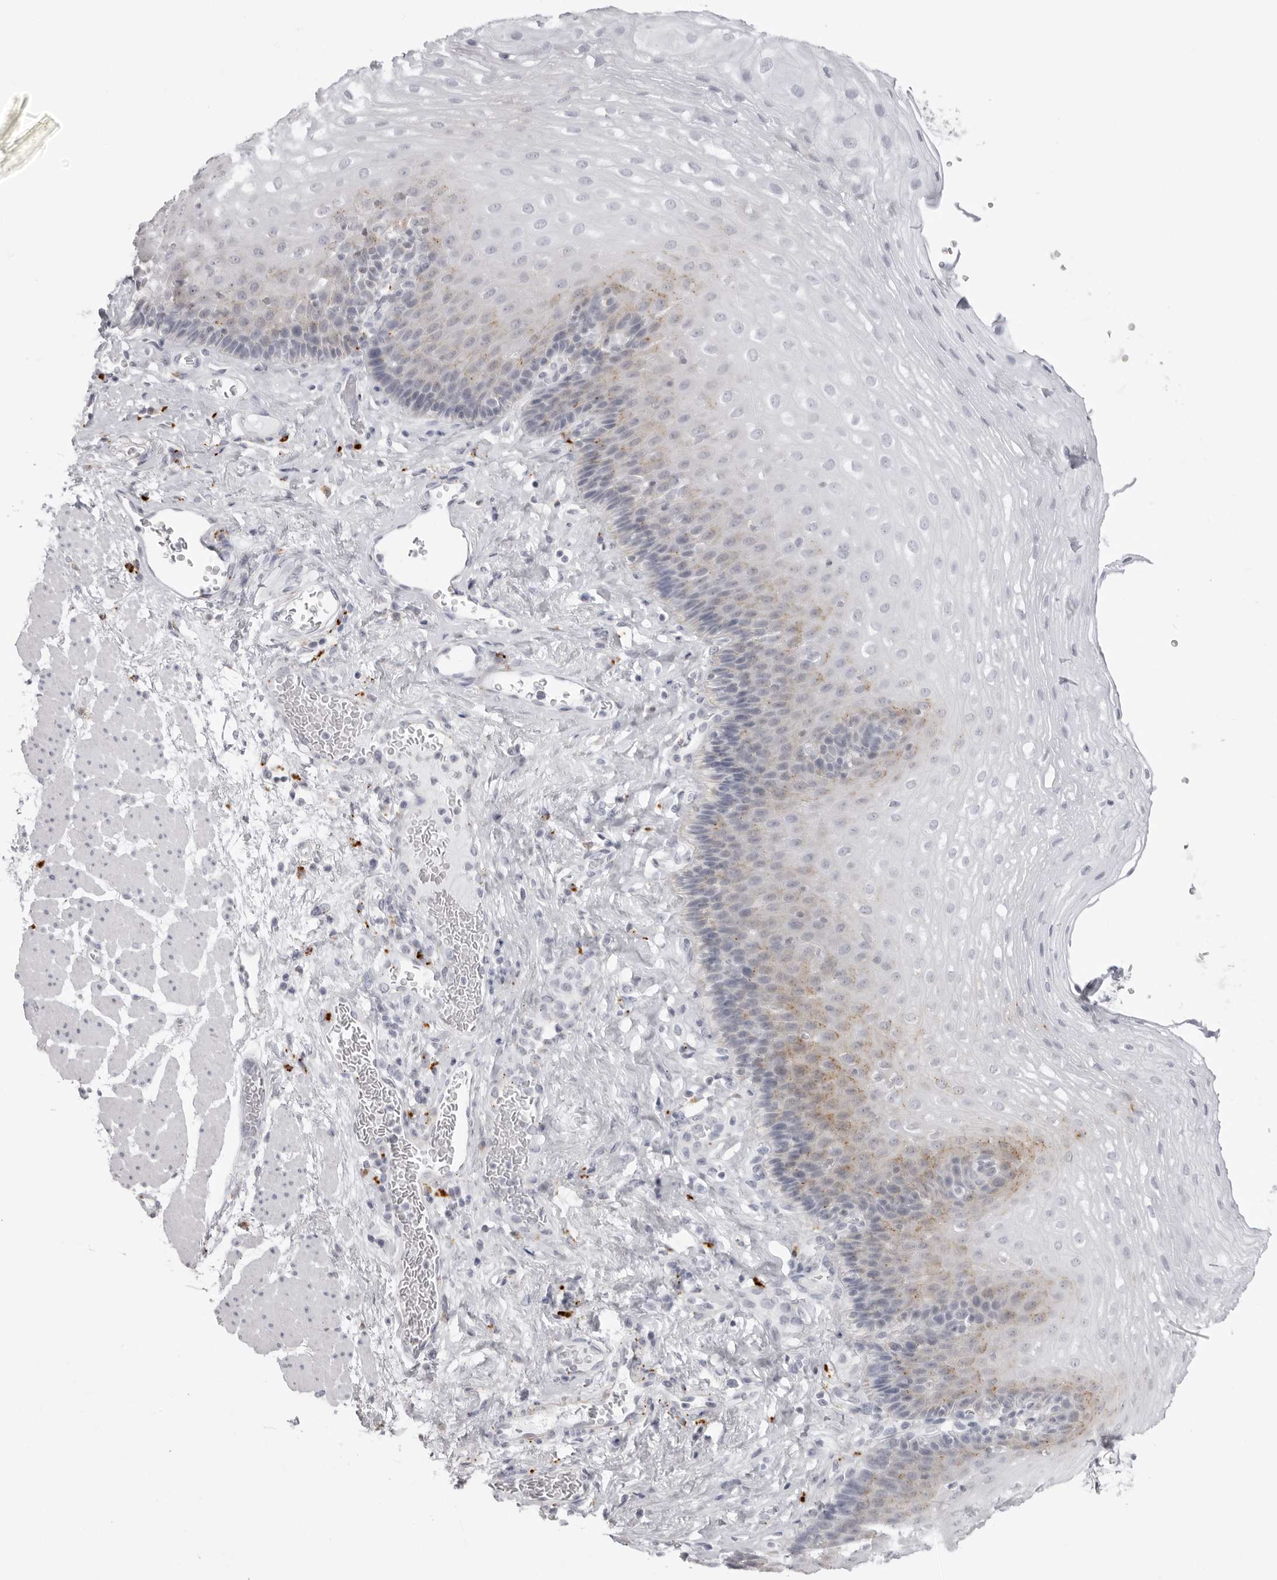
{"staining": {"intensity": "weak", "quantity": "<25%", "location": "cytoplasmic/membranous"}, "tissue": "esophagus", "cell_type": "Squamous epithelial cells", "image_type": "normal", "snomed": [{"axis": "morphology", "description": "Normal tissue, NOS"}, {"axis": "topography", "description": "Esophagus"}], "caption": "Immunohistochemistry (IHC) of benign esophagus displays no expression in squamous epithelial cells.", "gene": "IL25", "patient": {"sex": "female", "age": 66}}